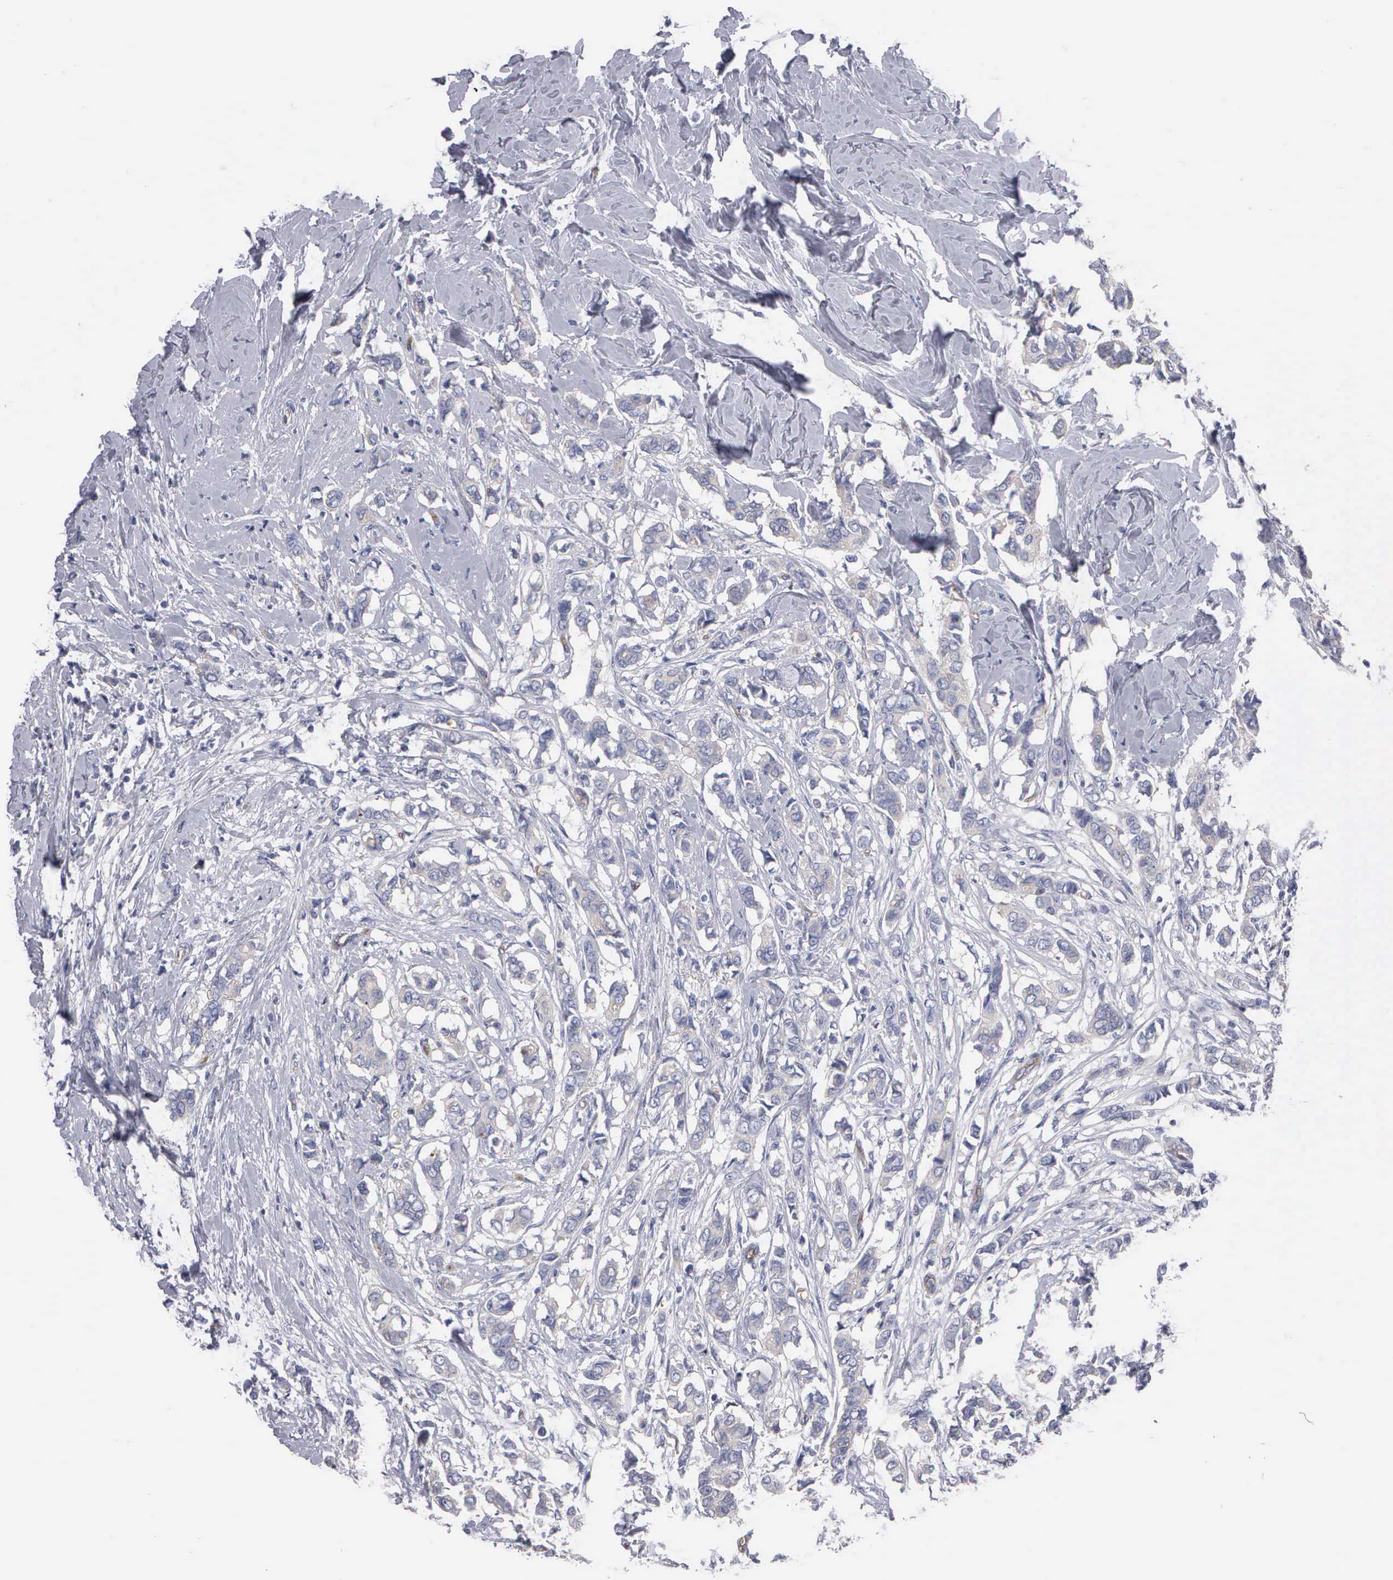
{"staining": {"intensity": "weak", "quantity": "<25%", "location": "cytoplasmic/membranous"}, "tissue": "breast cancer", "cell_type": "Tumor cells", "image_type": "cancer", "snomed": [{"axis": "morphology", "description": "Duct carcinoma"}, {"axis": "topography", "description": "Breast"}], "caption": "Immunohistochemistry (IHC) photomicrograph of neoplastic tissue: human breast cancer stained with DAB demonstrates no significant protein expression in tumor cells.", "gene": "RDX", "patient": {"sex": "female", "age": 84}}